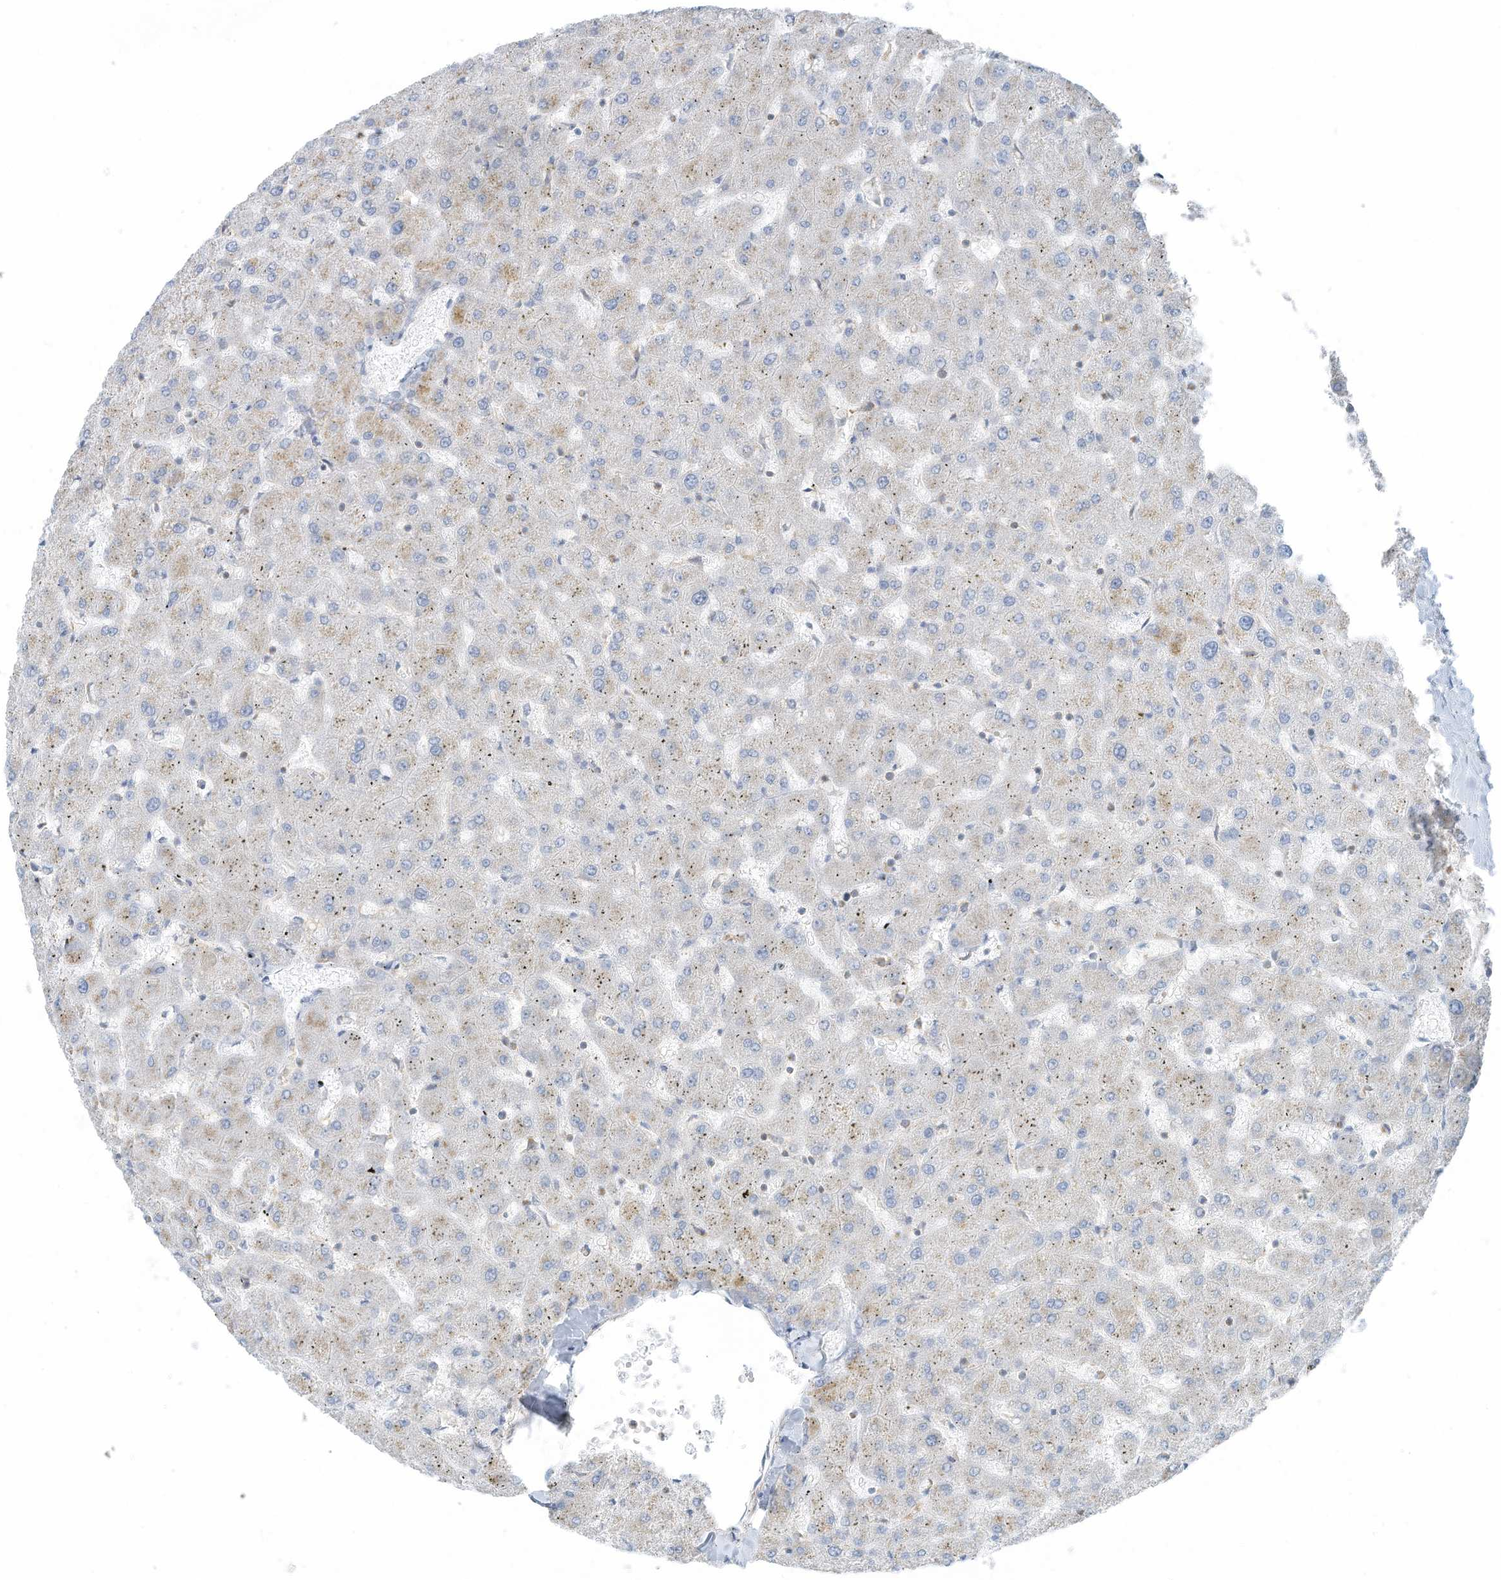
{"staining": {"intensity": "negative", "quantity": "none", "location": "none"}, "tissue": "liver", "cell_type": "Cholangiocytes", "image_type": "normal", "snomed": [{"axis": "morphology", "description": "Normal tissue, NOS"}, {"axis": "topography", "description": "Liver"}], "caption": "This is an immunohistochemistry photomicrograph of unremarkable human liver. There is no staining in cholangiocytes.", "gene": "ZNF846", "patient": {"sex": "female", "age": 63}}